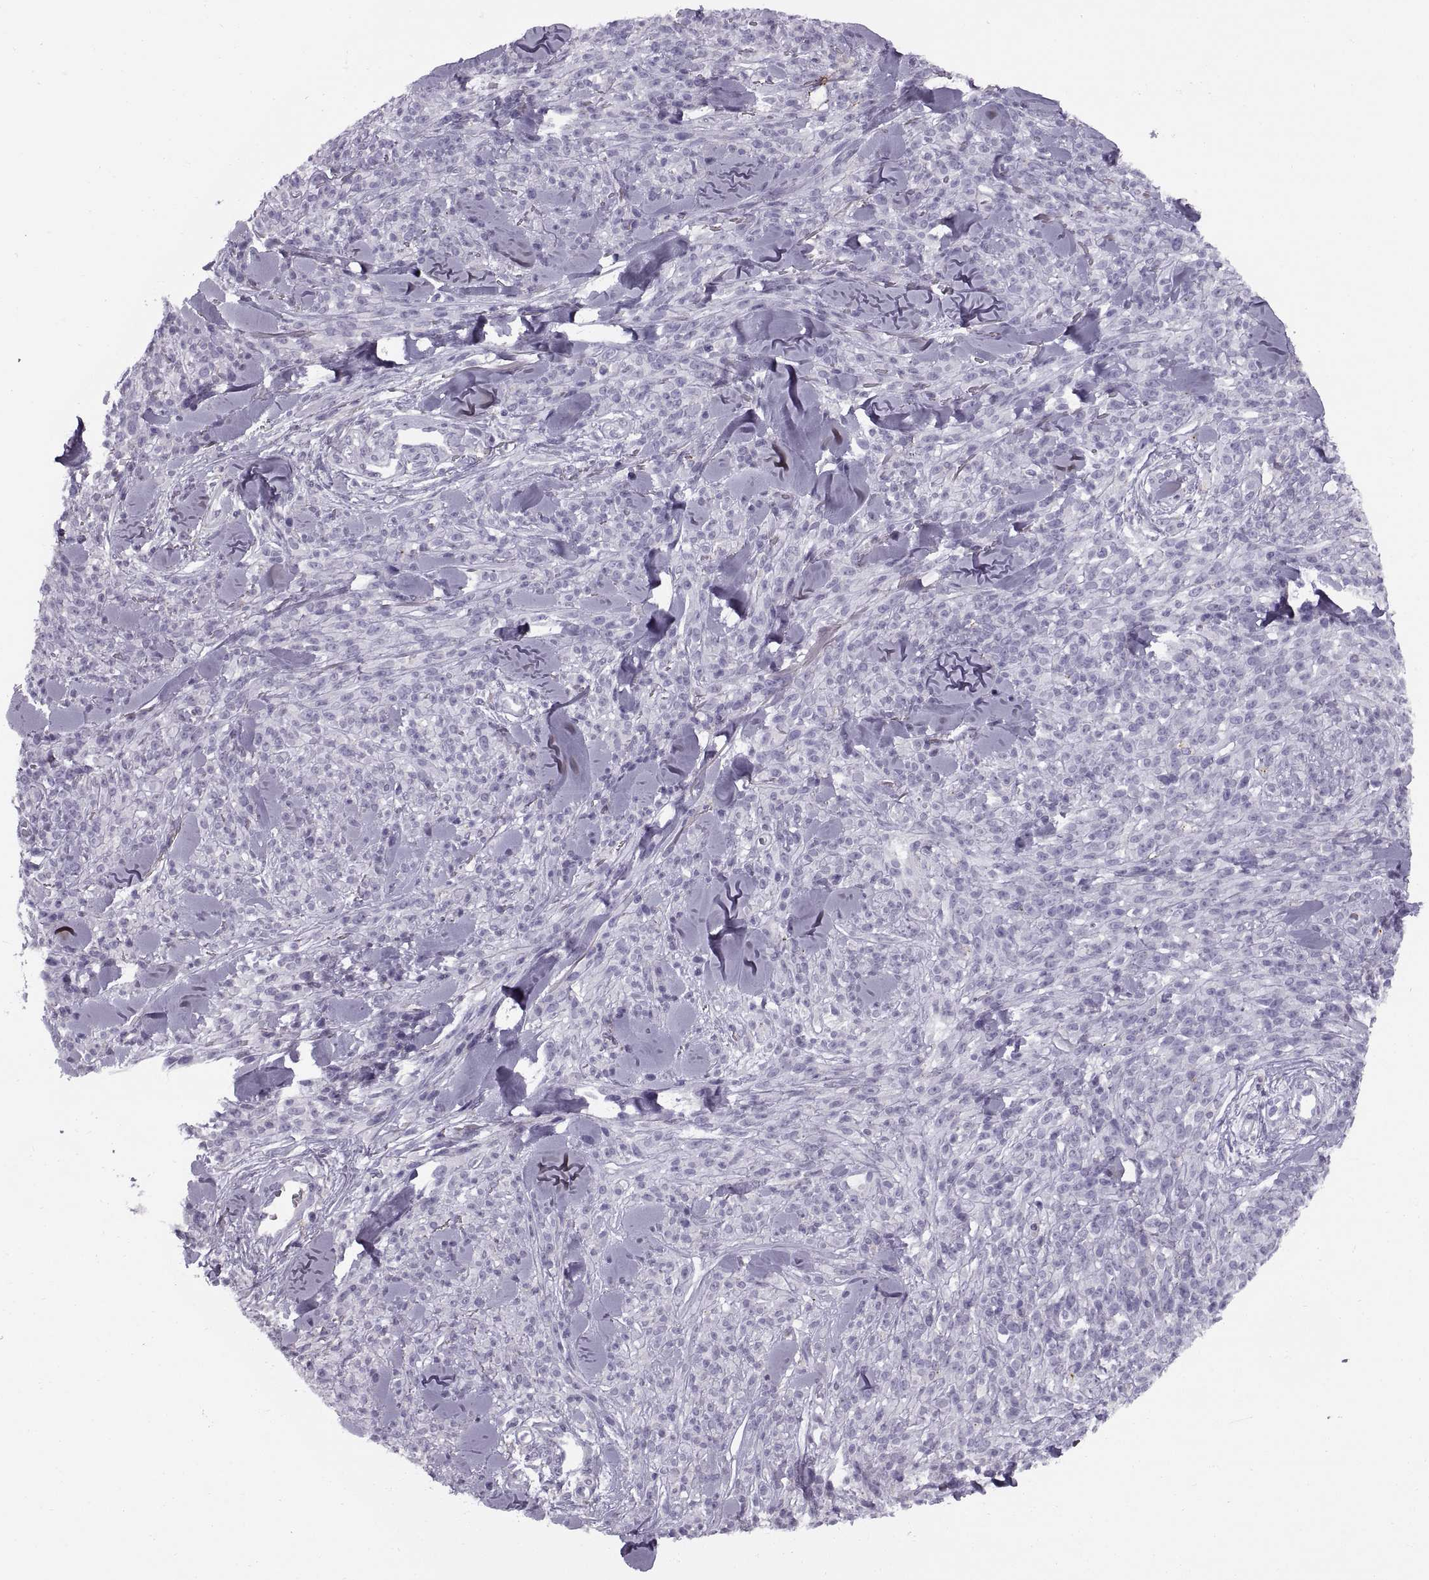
{"staining": {"intensity": "negative", "quantity": "none", "location": "none"}, "tissue": "melanoma", "cell_type": "Tumor cells", "image_type": "cancer", "snomed": [{"axis": "morphology", "description": "Malignant melanoma, NOS"}, {"axis": "topography", "description": "Skin"}, {"axis": "topography", "description": "Skin of trunk"}], "caption": "This is a photomicrograph of IHC staining of melanoma, which shows no expression in tumor cells.", "gene": "CALCR", "patient": {"sex": "male", "age": 74}}